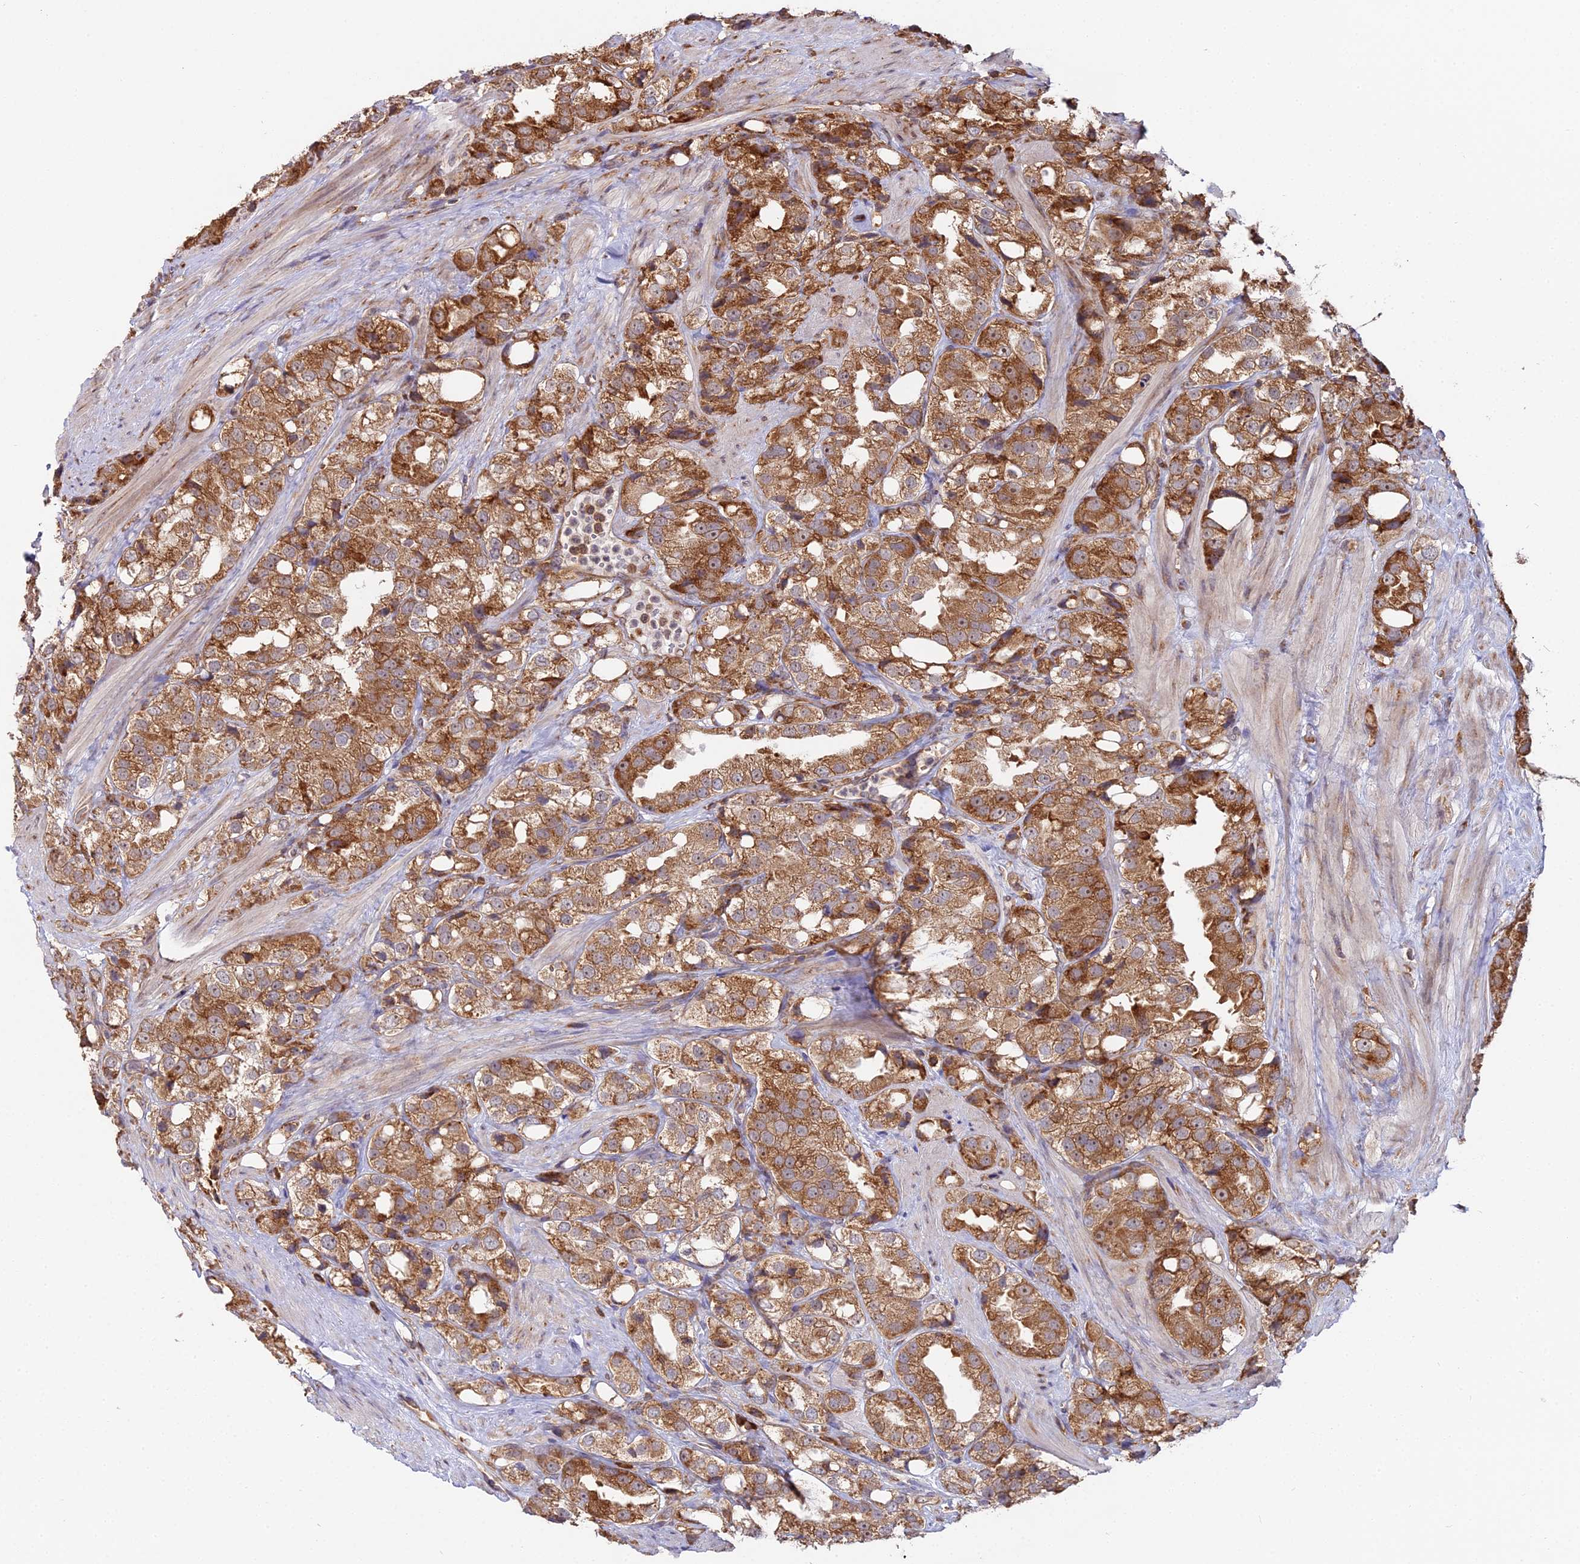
{"staining": {"intensity": "moderate", "quantity": ">75%", "location": "cytoplasmic/membranous"}, "tissue": "prostate cancer", "cell_type": "Tumor cells", "image_type": "cancer", "snomed": [{"axis": "morphology", "description": "Adenocarcinoma, NOS"}, {"axis": "topography", "description": "Prostate"}], "caption": "A brown stain labels moderate cytoplasmic/membranous expression of a protein in human prostate cancer tumor cells.", "gene": "RPL26", "patient": {"sex": "male", "age": 79}}